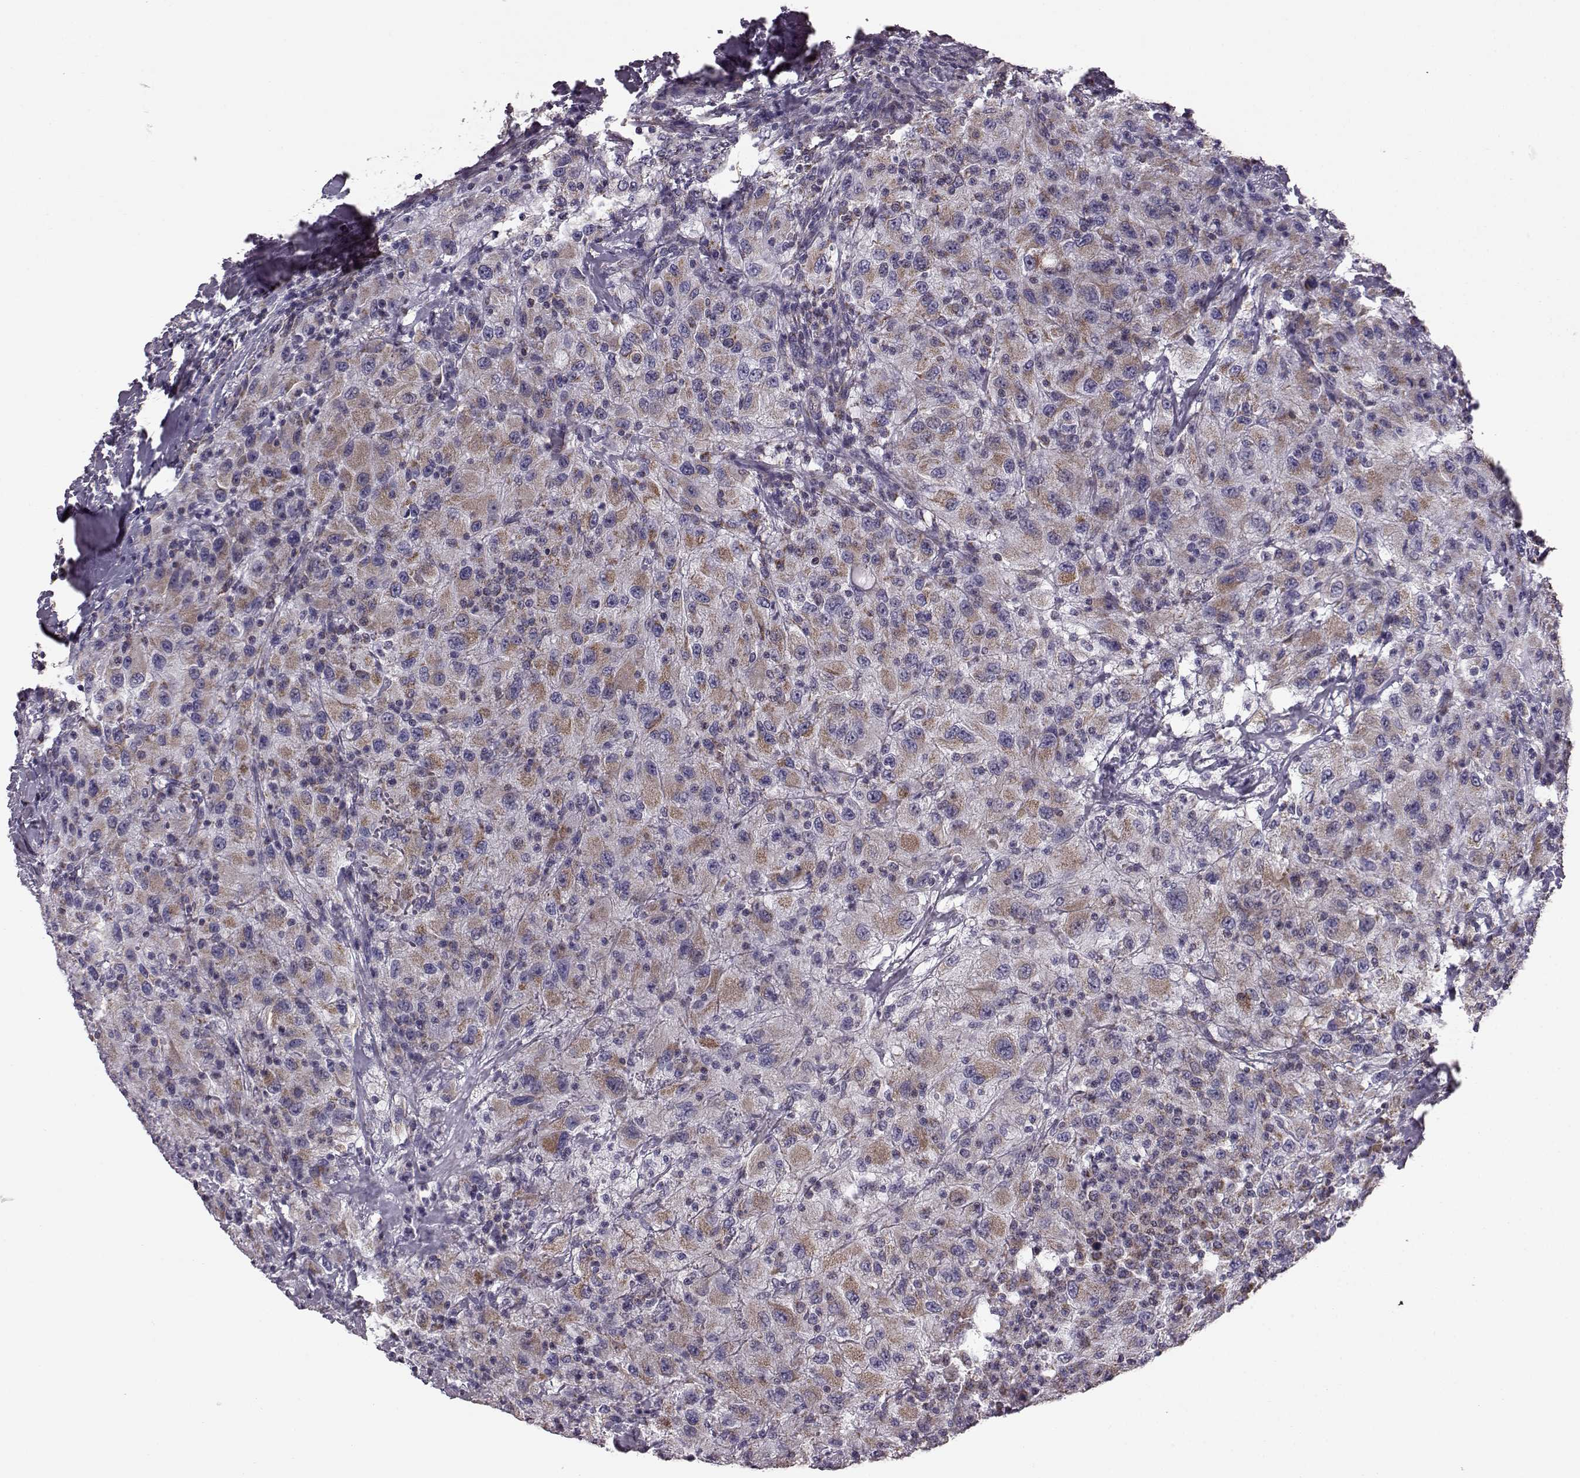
{"staining": {"intensity": "moderate", "quantity": ">75%", "location": "cytoplasmic/membranous"}, "tissue": "renal cancer", "cell_type": "Tumor cells", "image_type": "cancer", "snomed": [{"axis": "morphology", "description": "Adenocarcinoma, NOS"}, {"axis": "topography", "description": "Kidney"}], "caption": "Renal adenocarcinoma stained with a brown dye shows moderate cytoplasmic/membranous positive expression in approximately >75% of tumor cells.", "gene": "FAM8A1", "patient": {"sex": "female", "age": 67}}